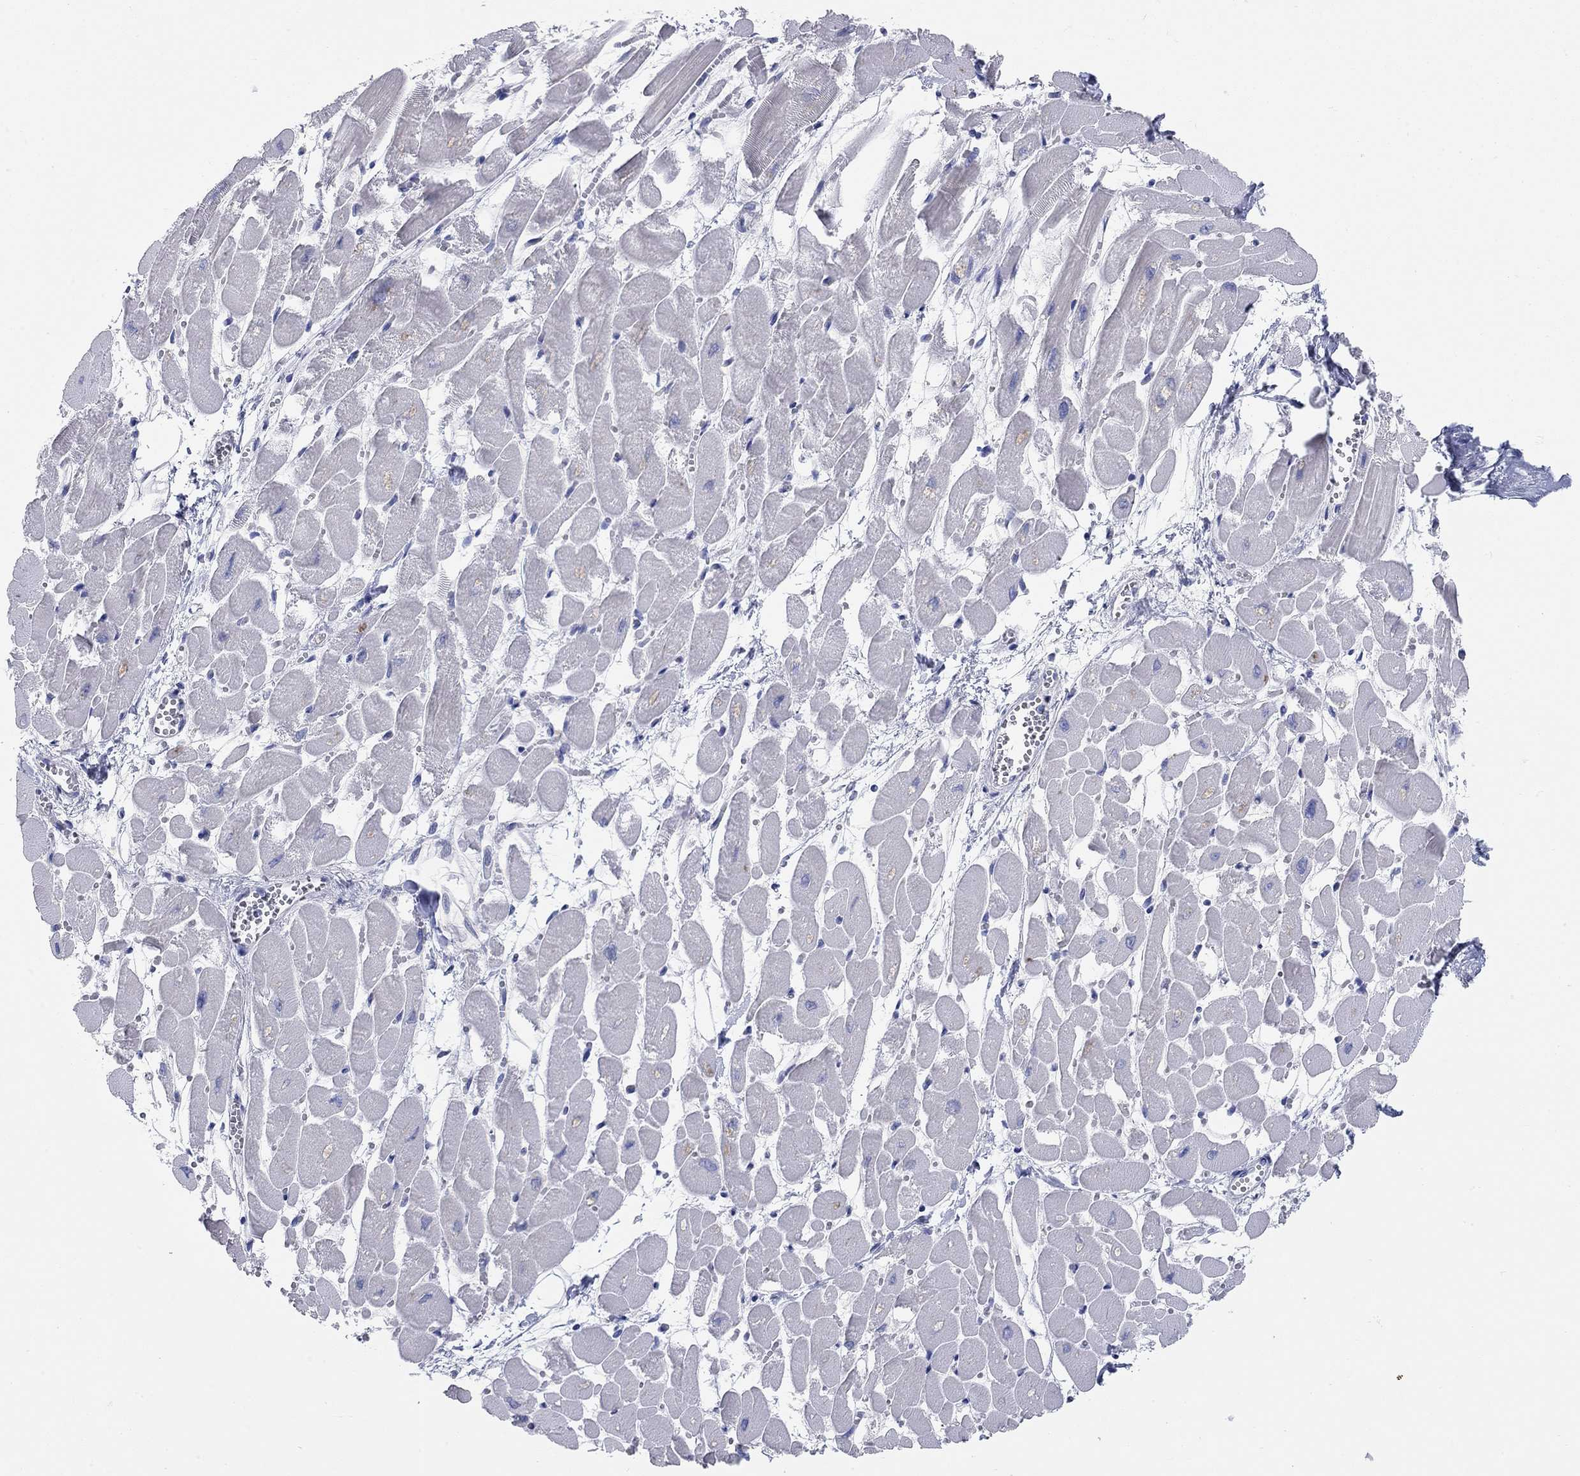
{"staining": {"intensity": "negative", "quantity": "none", "location": "none"}, "tissue": "heart muscle", "cell_type": "Cardiomyocytes", "image_type": "normal", "snomed": [{"axis": "morphology", "description": "Normal tissue, NOS"}, {"axis": "topography", "description": "Heart"}], "caption": "The image exhibits no staining of cardiomyocytes in benign heart muscle.", "gene": "WASF3", "patient": {"sex": "female", "age": 52}}